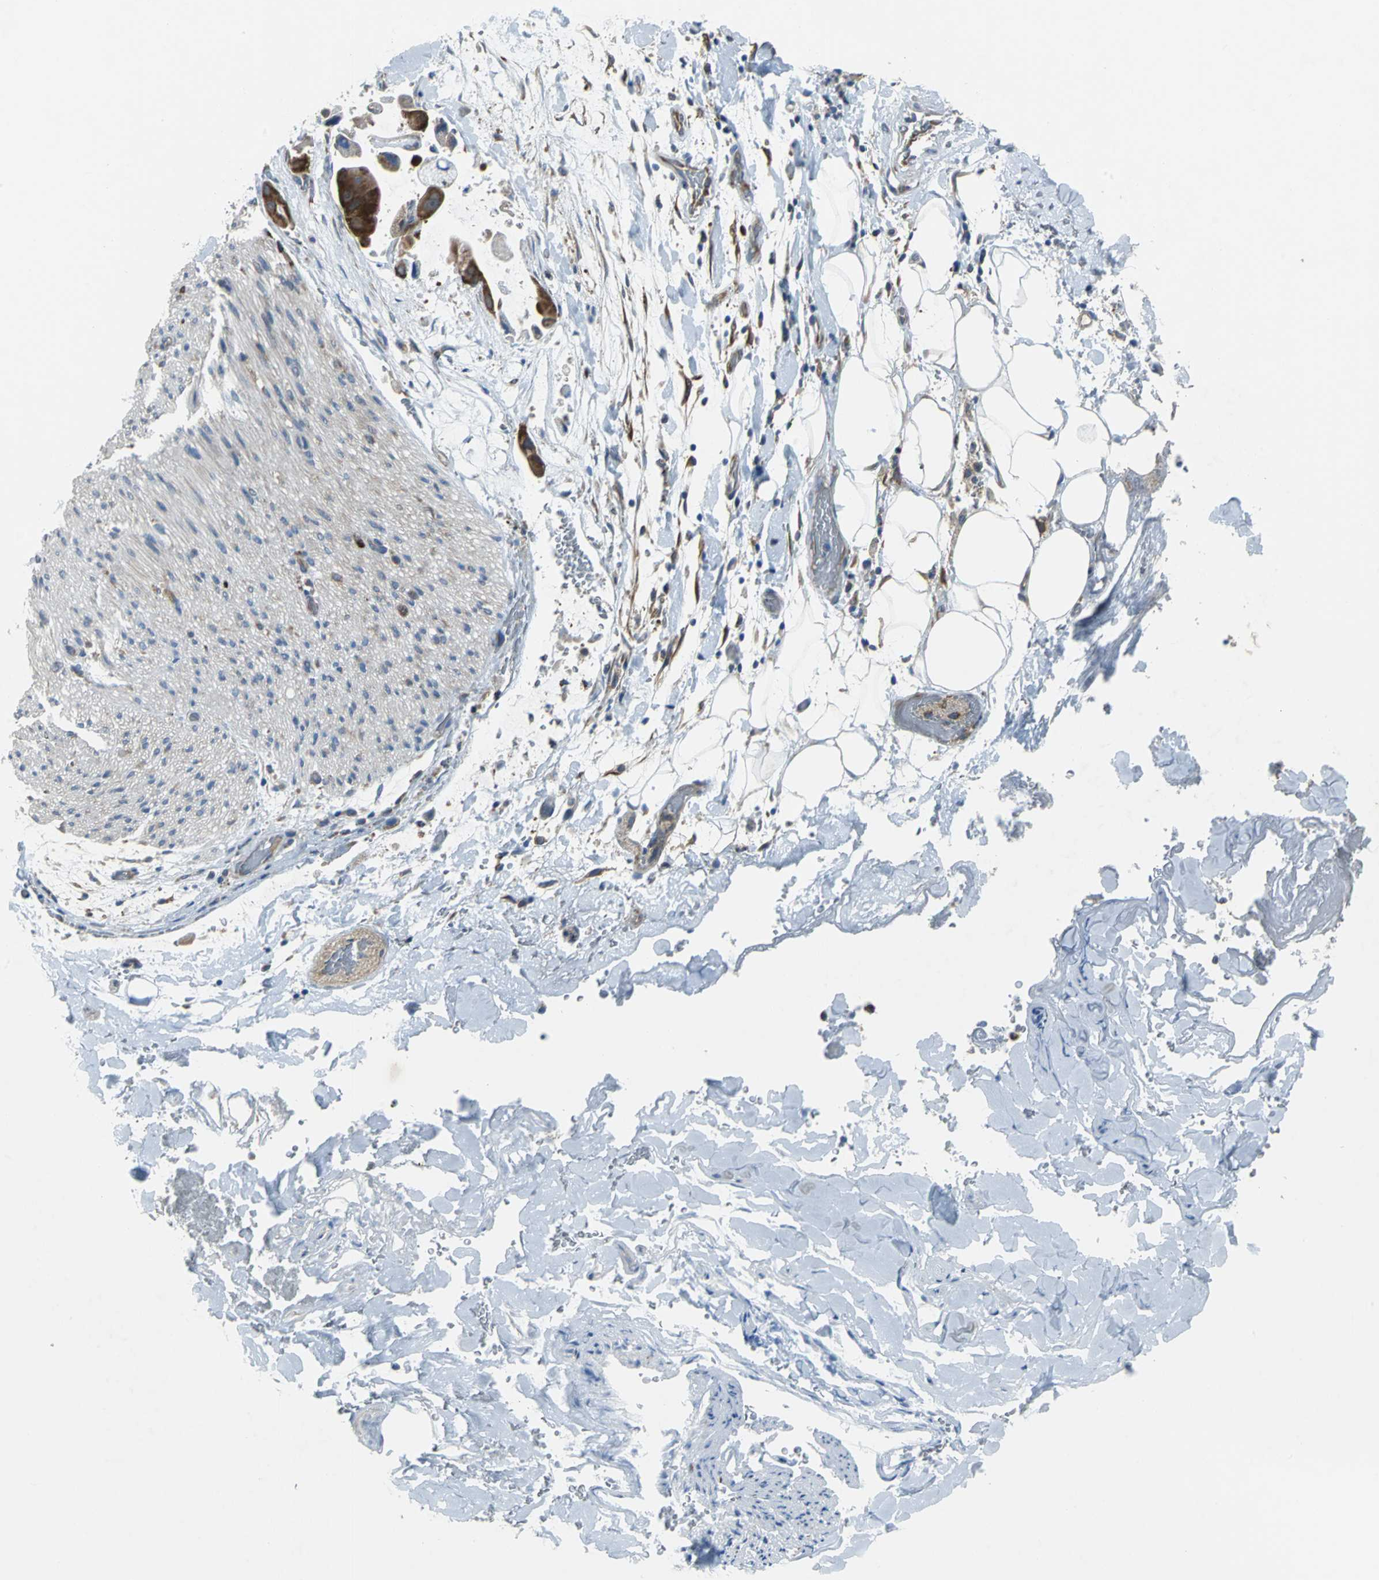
{"staining": {"intensity": "negative", "quantity": "none", "location": "none"}, "tissue": "adipose tissue", "cell_type": "Adipocytes", "image_type": "normal", "snomed": [{"axis": "morphology", "description": "Normal tissue, NOS"}, {"axis": "morphology", "description": "Cholangiocarcinoma"}, {"axis": "topography", "description": "Liver"}, {"axis": "topography", "description": "Peripheral nerve tissue"}], "caption": "A high-resolution histopathology image shows immunohistochemistry (IHC) staining of benign adipose tissue, which displays no significant staining in adipocytes. Brightfield microscopy of immunohistochemistry (IHC) stained with DAB (brown) and hematoxylin (blue), captured at high magnification.", "gene": "EIF5A", "patient": {"sex": "male", "age": 50}}